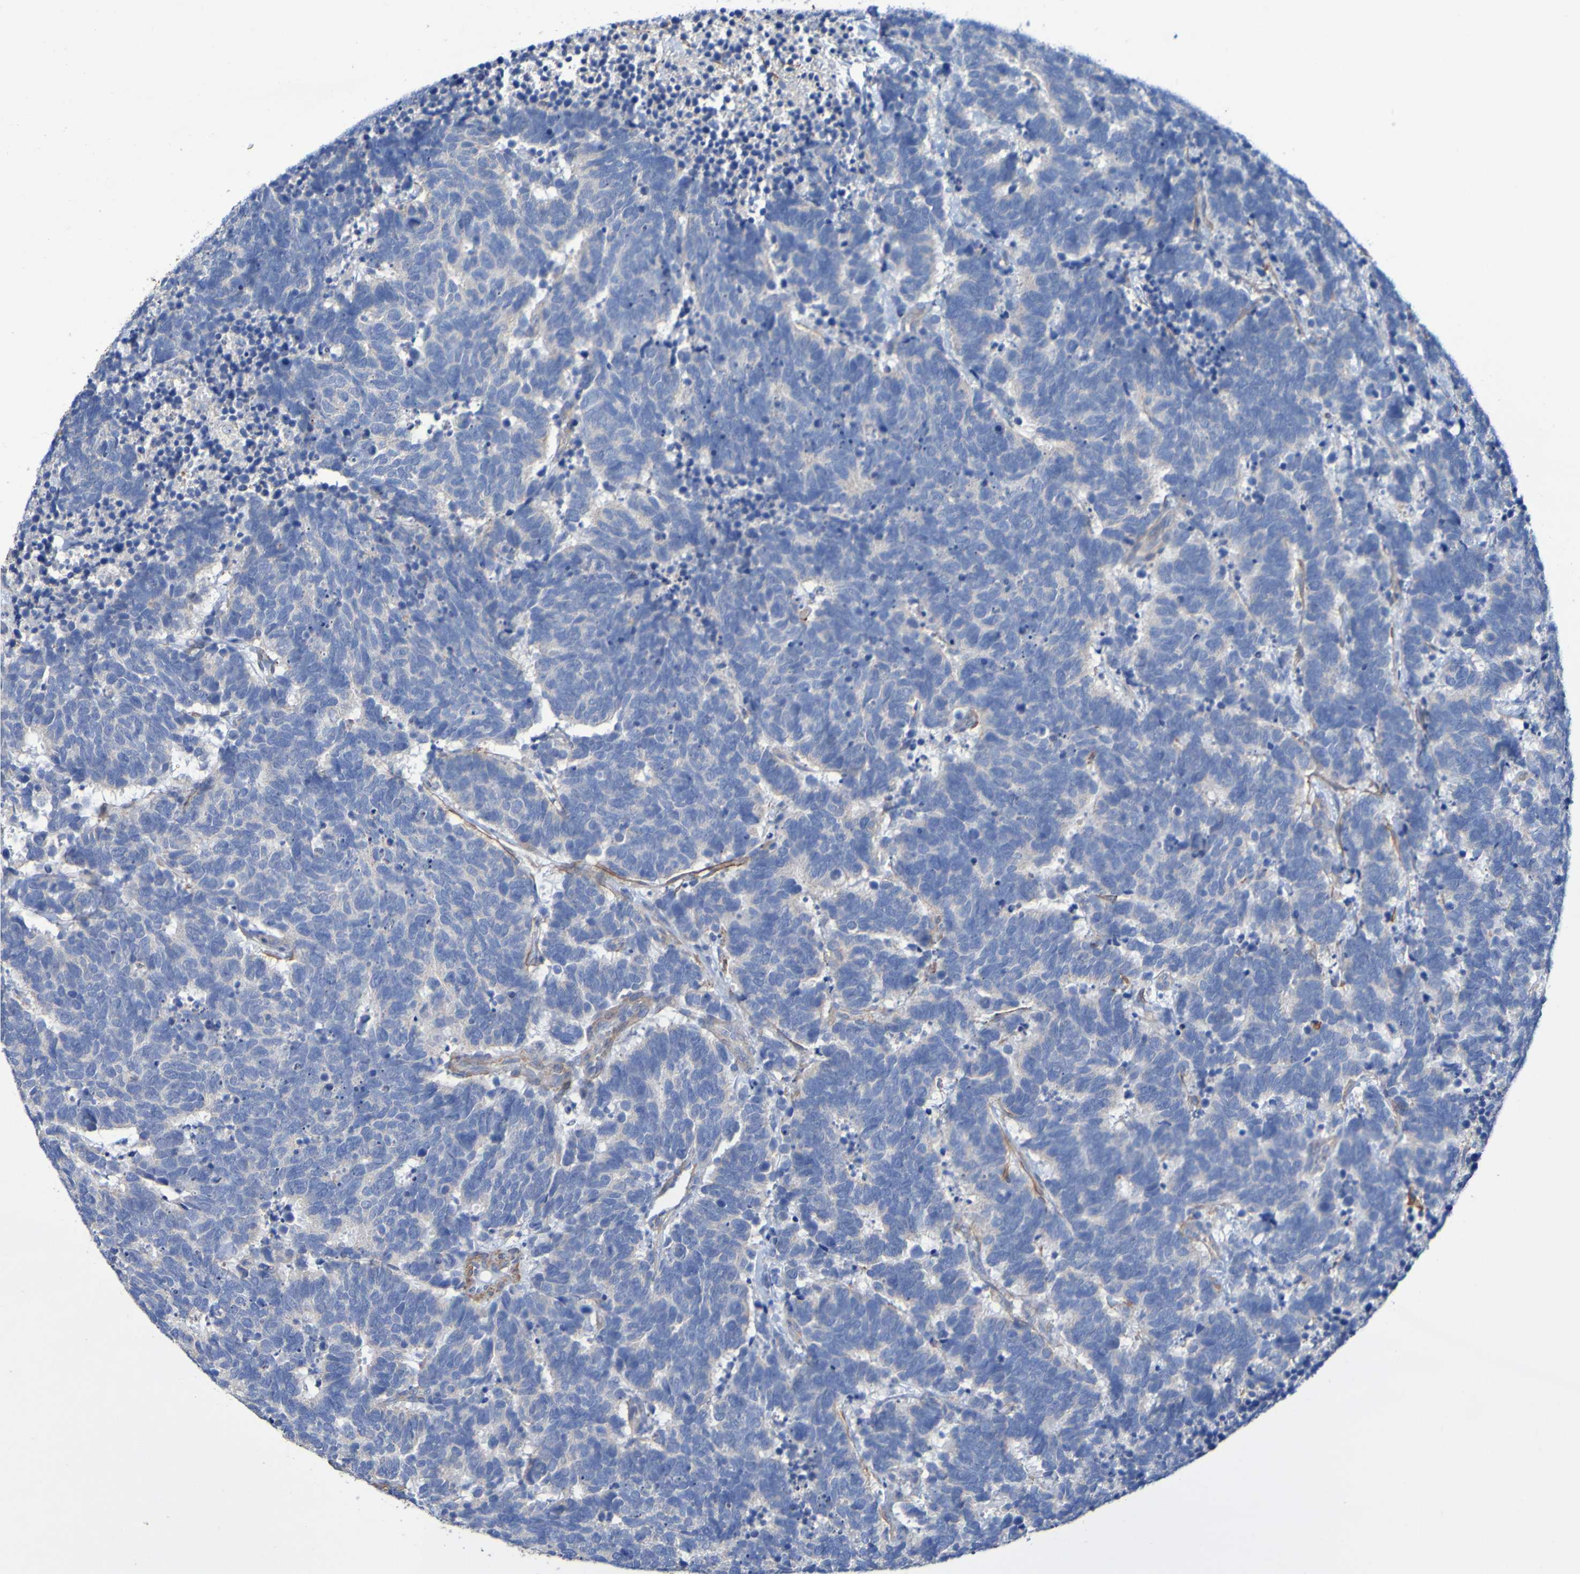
{"staining": {"intensity": "negative", "quantity": "none", "location": "none"}, "tissue": "carcinoid", "cell_type": "Tumor cells", "image_type": "cancer", "snomed": [{"axis": "morphology", "description": "Carcinoma, NOS"}, {"axis": "morphology", "description": "Carcinoid, malignant, NOS"}, {"axis": "topography", "description": "Urinary bladder"}], "caption": "Immunohistochemistry photomicrograph of human carcinoid (malignant) stained for a protein (brown), which shows no staining in tumor cells.", "gene": "SRPRB", "patient": {"sex": "male", "age": 57}}